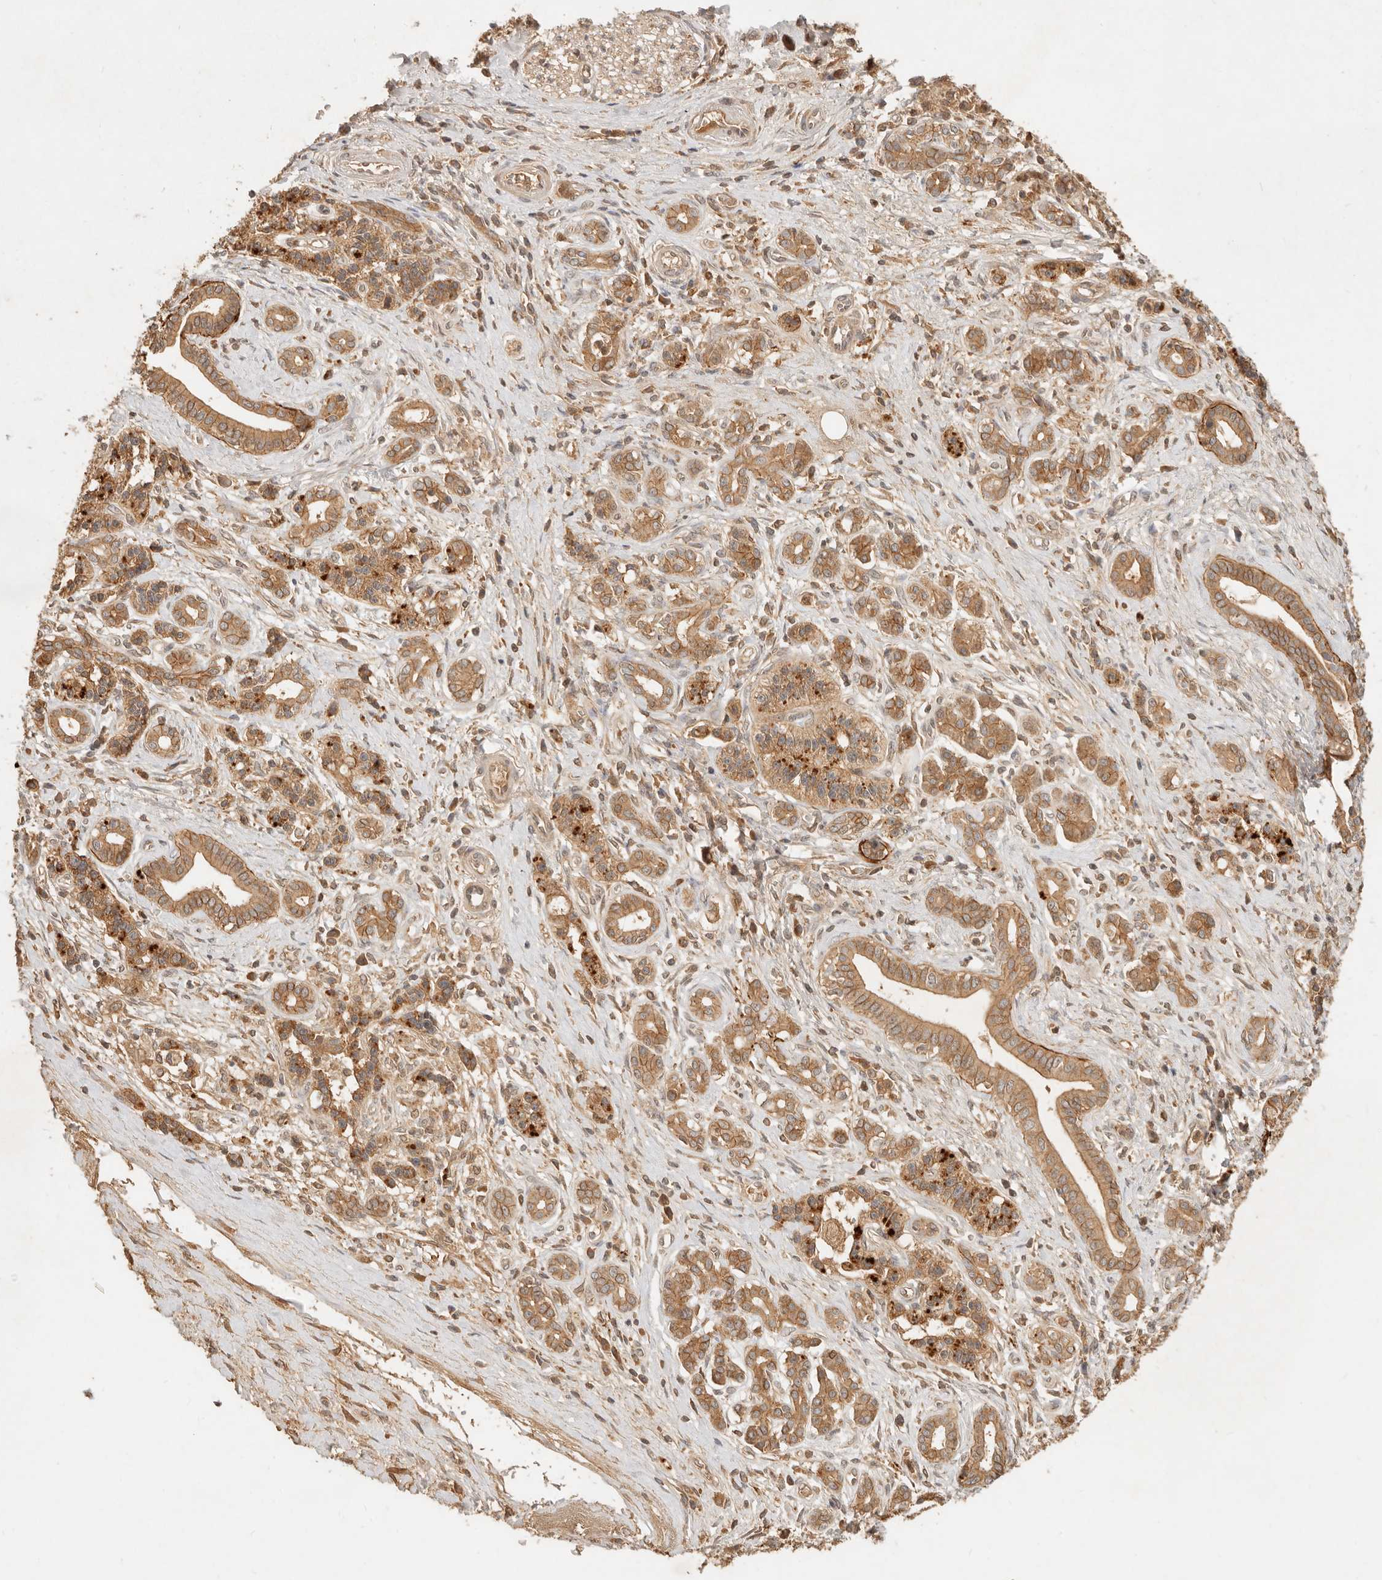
{"staining": {"intensity": "moderate", "quantity": ">75%", "location": "cytoplasmic/membranous"}, "tissue": "pancreatic cancer", "cell_type": "Tumor cells", "image_type": "cancer", "snomed": [{"axis": "morphology", "description": "Adenocarcinoma, NOS"}, {"axis": "topography", "description": "Pancreas"}], "caption": "IHC photomicrograph of neoplastic tissue: pancreatic adenocarcinoma stained using IHC demonstrates medium levels of moderate protein expression localized specifically in the cytoplasmic/membranous of tumor cells, appearing as a cytoplasmic/membranous brown color.", "gene": "FREM2", "patient": {"sex": "male", "age": 78}}